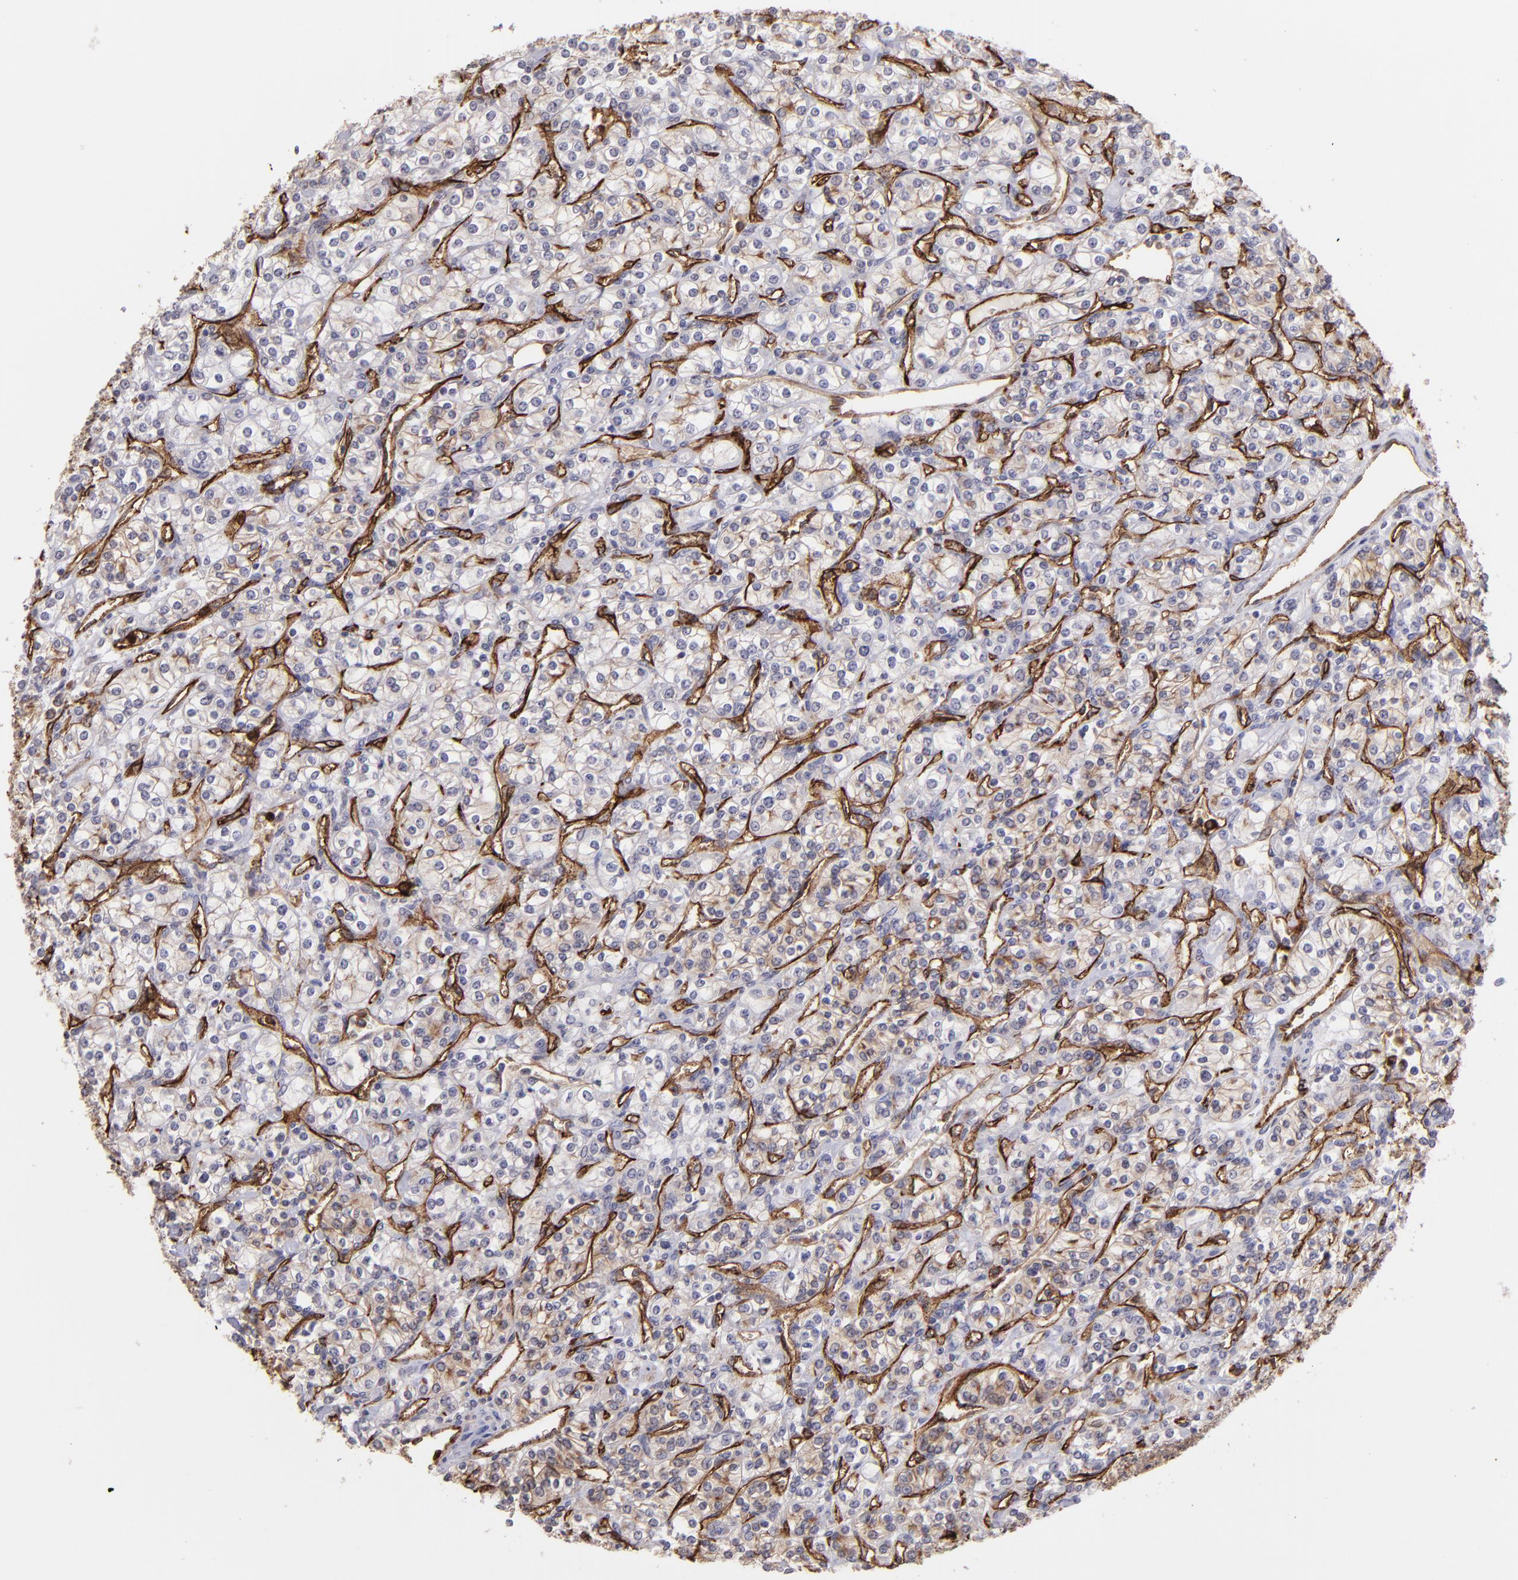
{"staining": {"intensity": "moderate", "quantity": "<25%", "location": "cytoplasmic/membranous"}, "tissue": "renal cancer", "cell_type": "Tumor cells", "image_type": "cancer", "snomed": [{"axis": "morphology", "description": "Adenocarcinoma, NOS"}, {"axis": "topography", "description": "Kidney"}], "caption": "Adenocarcinoma (renal) tissue exhibits moderate cytoplasmic/membranous positivity in approximately <25% of tumor cells The staining is performed using DAB brown chromogen to label protein expression. The nuclei are counter-stained blue using hematoxylin.", "gene": "DYSF", "patient": {"sex": "male", "age": 77}}